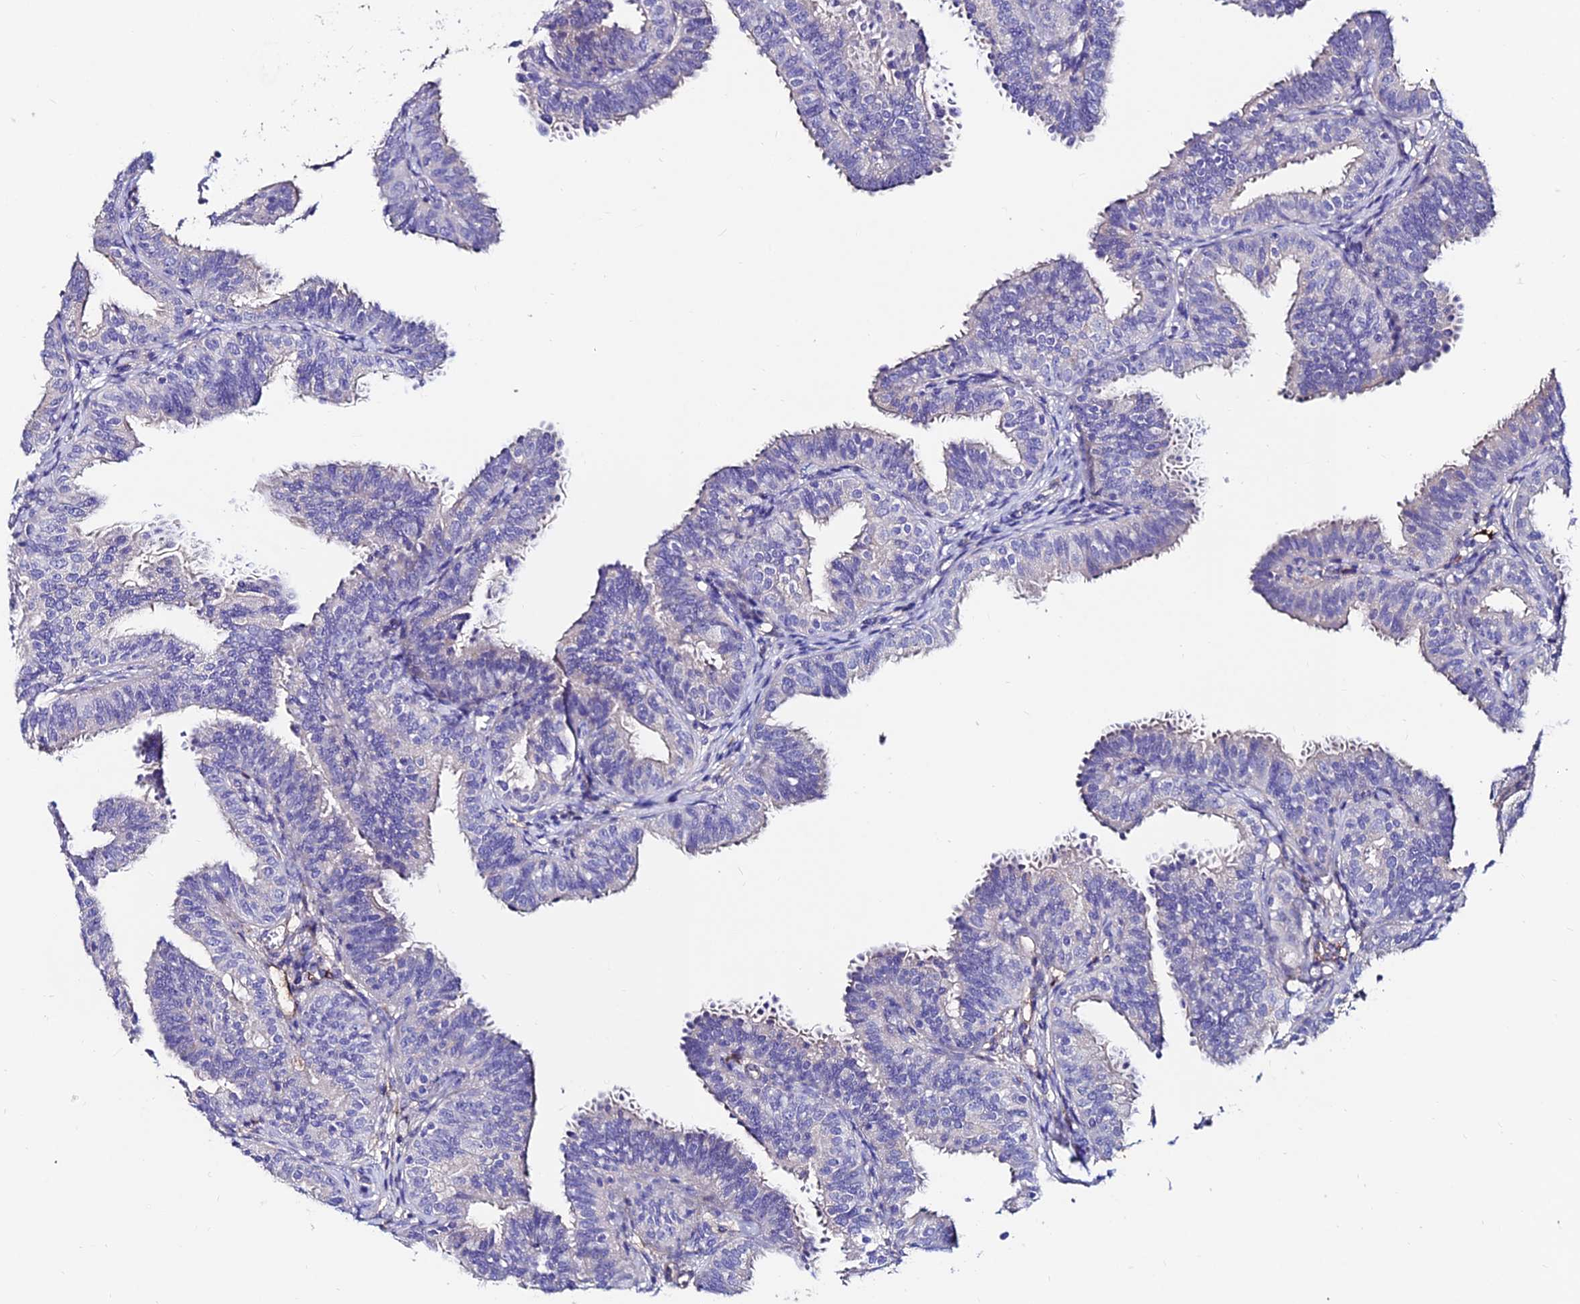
{"staining": {"intensity": "negative", "quantity": "none", "location": "none"}, "tissue": "fallopian tube", "cell_type": "Glandular cells", "image_type": "normal", "snomed": [{"axis": "morphology", "description": "Normal tissue, NOS"}, {"axis": "topography", "description": "Fallopian tube"}], "caption": "Immunohistochemistry (IHC) image of normal fallopian tube: fallopian tube stained with DAB (3,3'-diaminobenzidine) displays no significant protein expression in glandular cells.", "gene": "SLC25A16", "patient": {"sex": "female", "age": 35}}